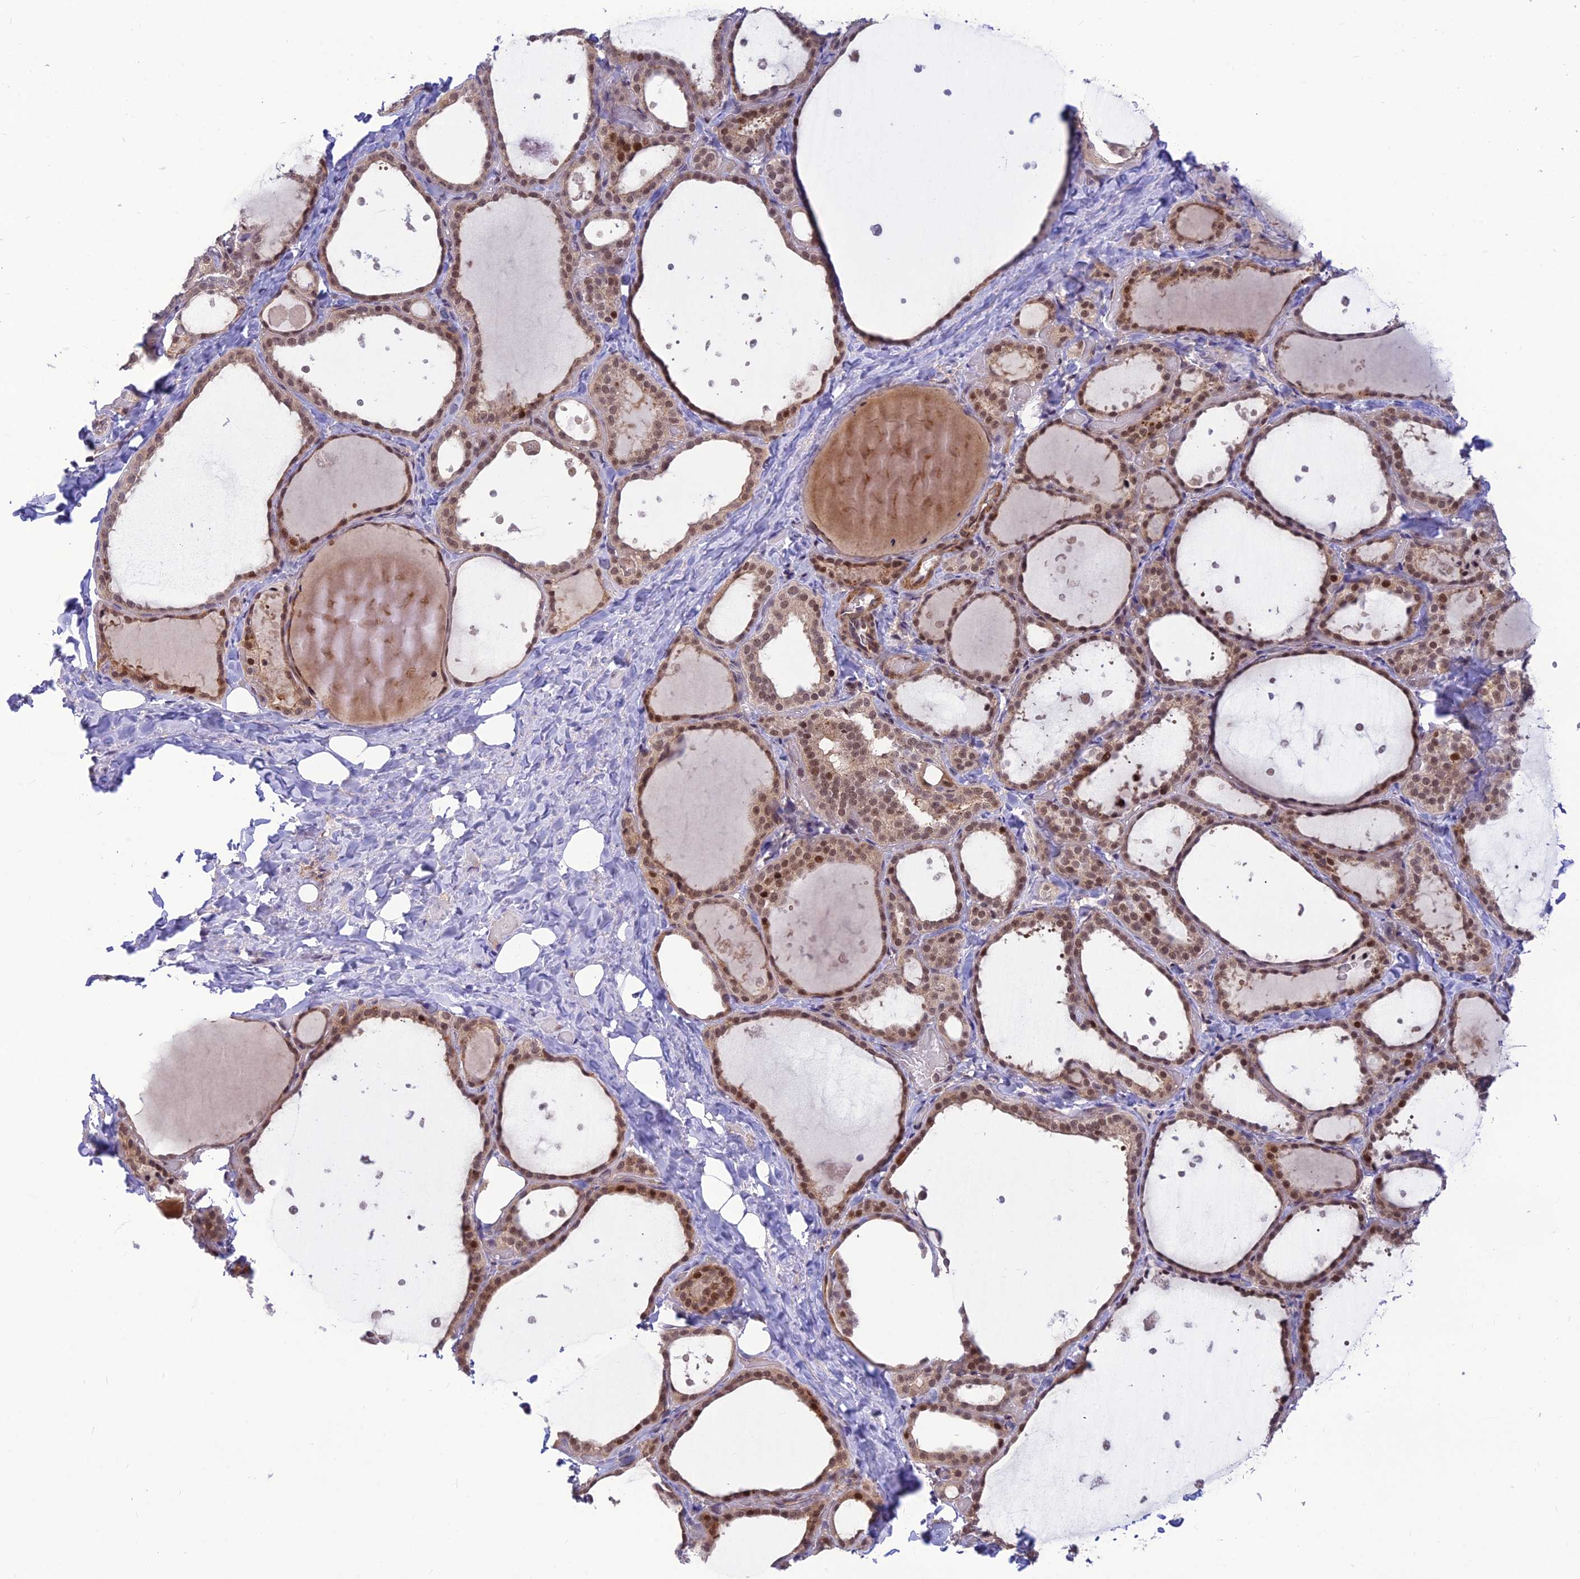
{"staining": {"intensity": "moderate", "quantity": ">75%", "location": "cytoplasmic/membranous,nuclear"}, "tissue": "thyroid gland", "cell_type": "Glandular cells", "image_type": "normal", "snomed": [{"axis": "morphology", "description": "Normal tissue, NOS"}, {"axis": "topography", "description": "Thyroid gland"}], "caption": "There is medium levels of moderate cytoplasmic/membranous,nuclear staining in glandular cells of unremarkable thyroid gland, as demonstrated by immunohistochemical staining (brown color).", "gene": "ASPDH", "patient": {"sex": "female", "age": 44}}